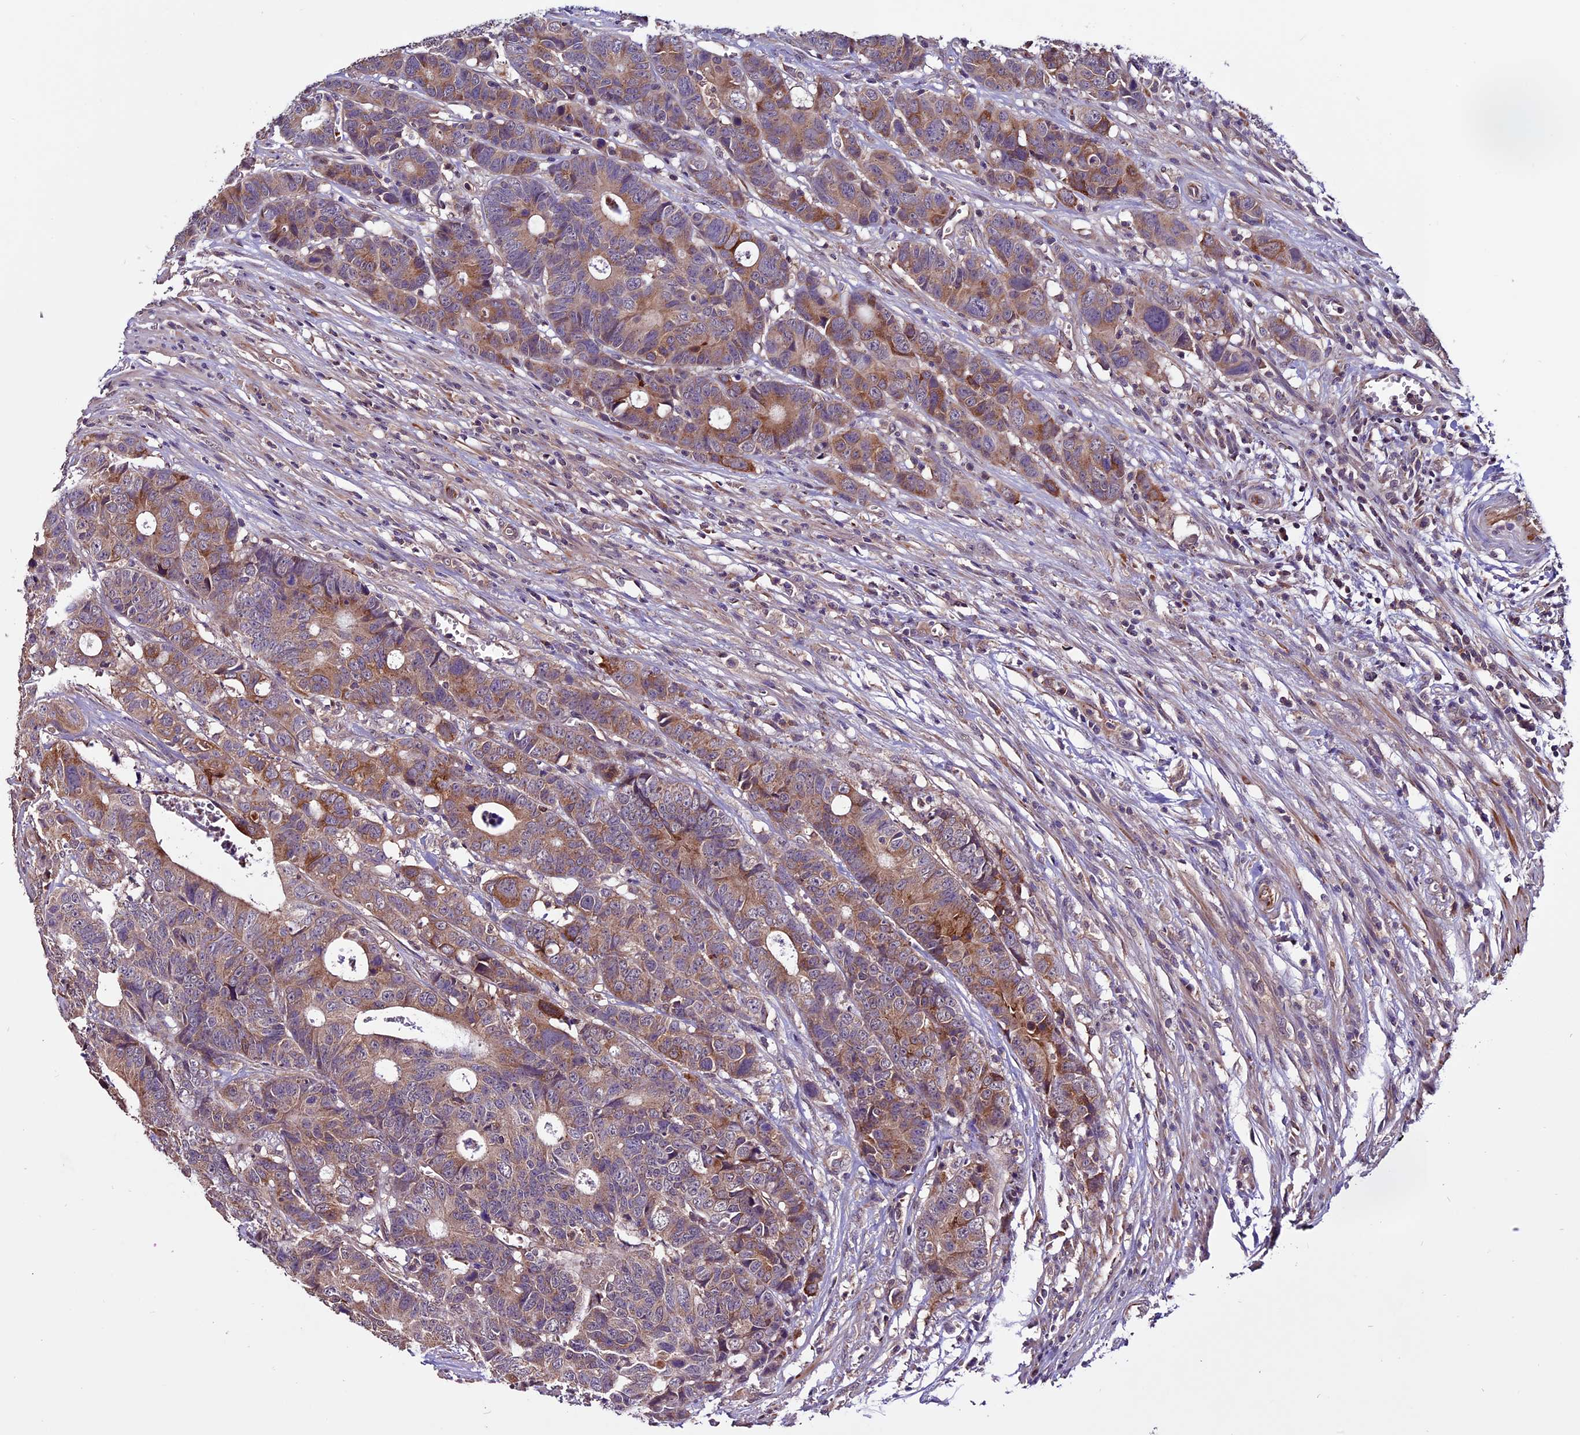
{"staining": {"intensity": "moderate", "quantity": ">75%", "location": "cytoplasmic/membranous"}, "tissue": "colorectal cancer", "cell_type": "Tumor cells", "image_type": "cancer", "snomed": [{"axis": "morphology", "description": "Adenocarcinoma, NOS"}, {"axis": "topography", "description": "Colon"}], "caption": "Colorectal cancer (adenocarcinoma) stained for a protein (brown) exhibits moderate cytoplasmic/membranous positive expression in approximately >75% of tumor cells.", "gene": "RINL", "patient": {"sex": "female", "age": 57}}